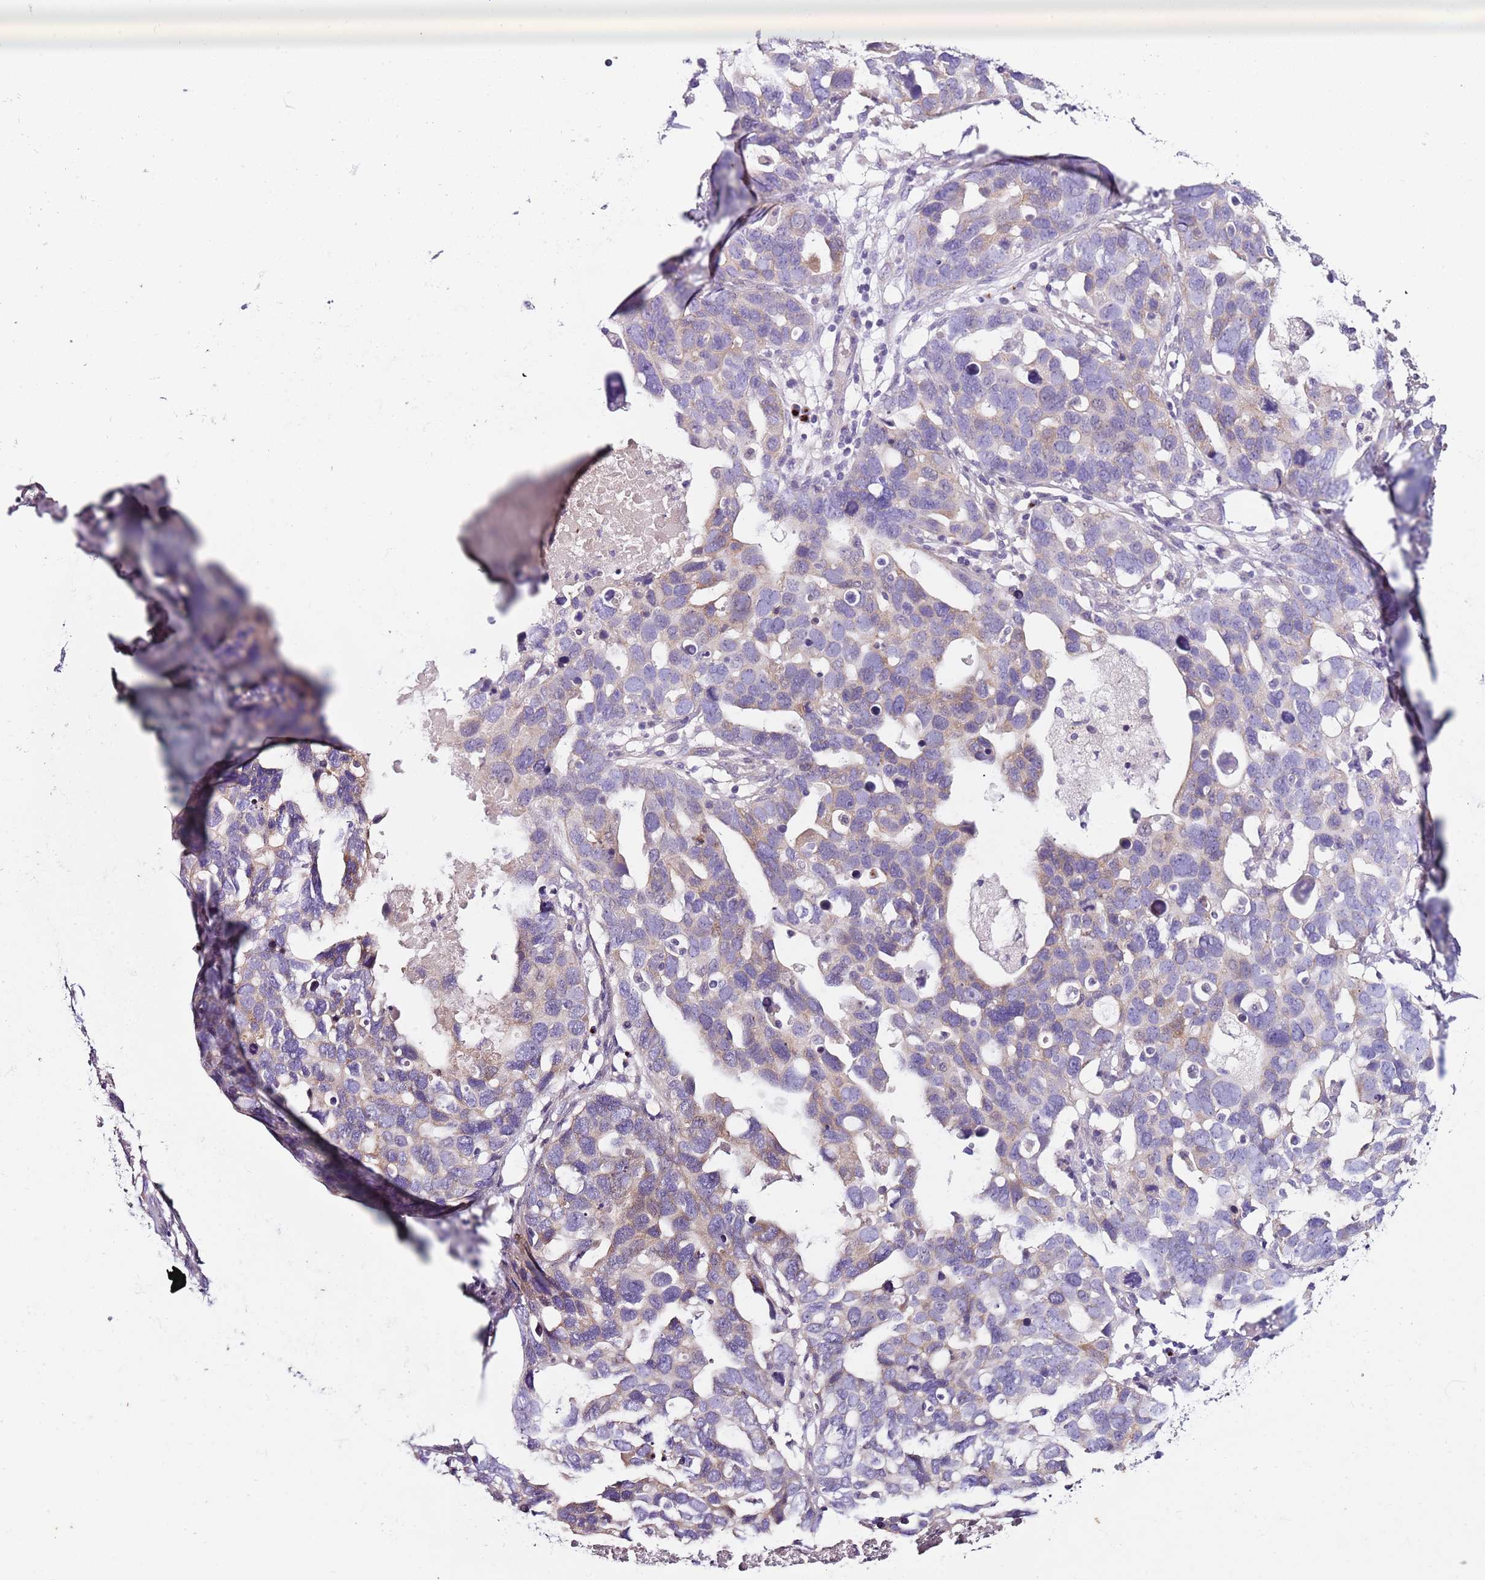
{"staining": {"intensity": "weak", "quantity": "<25%", "location": "cytoplasmic/membranous"}, "tissue": "ovarian cancer", "cell_type": "Tumor cells", "image_type": "cancer", "snomed": [{"axis": "morphology", "description": "Cystadenocarcinoma, serous, NOS"}, {"axis": "topography", "description": "Ovary"}], "caption": "This photomicrograph is of serous cystadenocarcinoma (ovarian) stained with immunohistochemistry to label a protein in brown with the nuclei are counter-stained blue. There is no staining in tumor cells. (DAB immunohistochemistry visualized using brightfield microscopy, high magnification).", "gene": "C2CD3", "patient": {"sex": "female", "age": 54}}